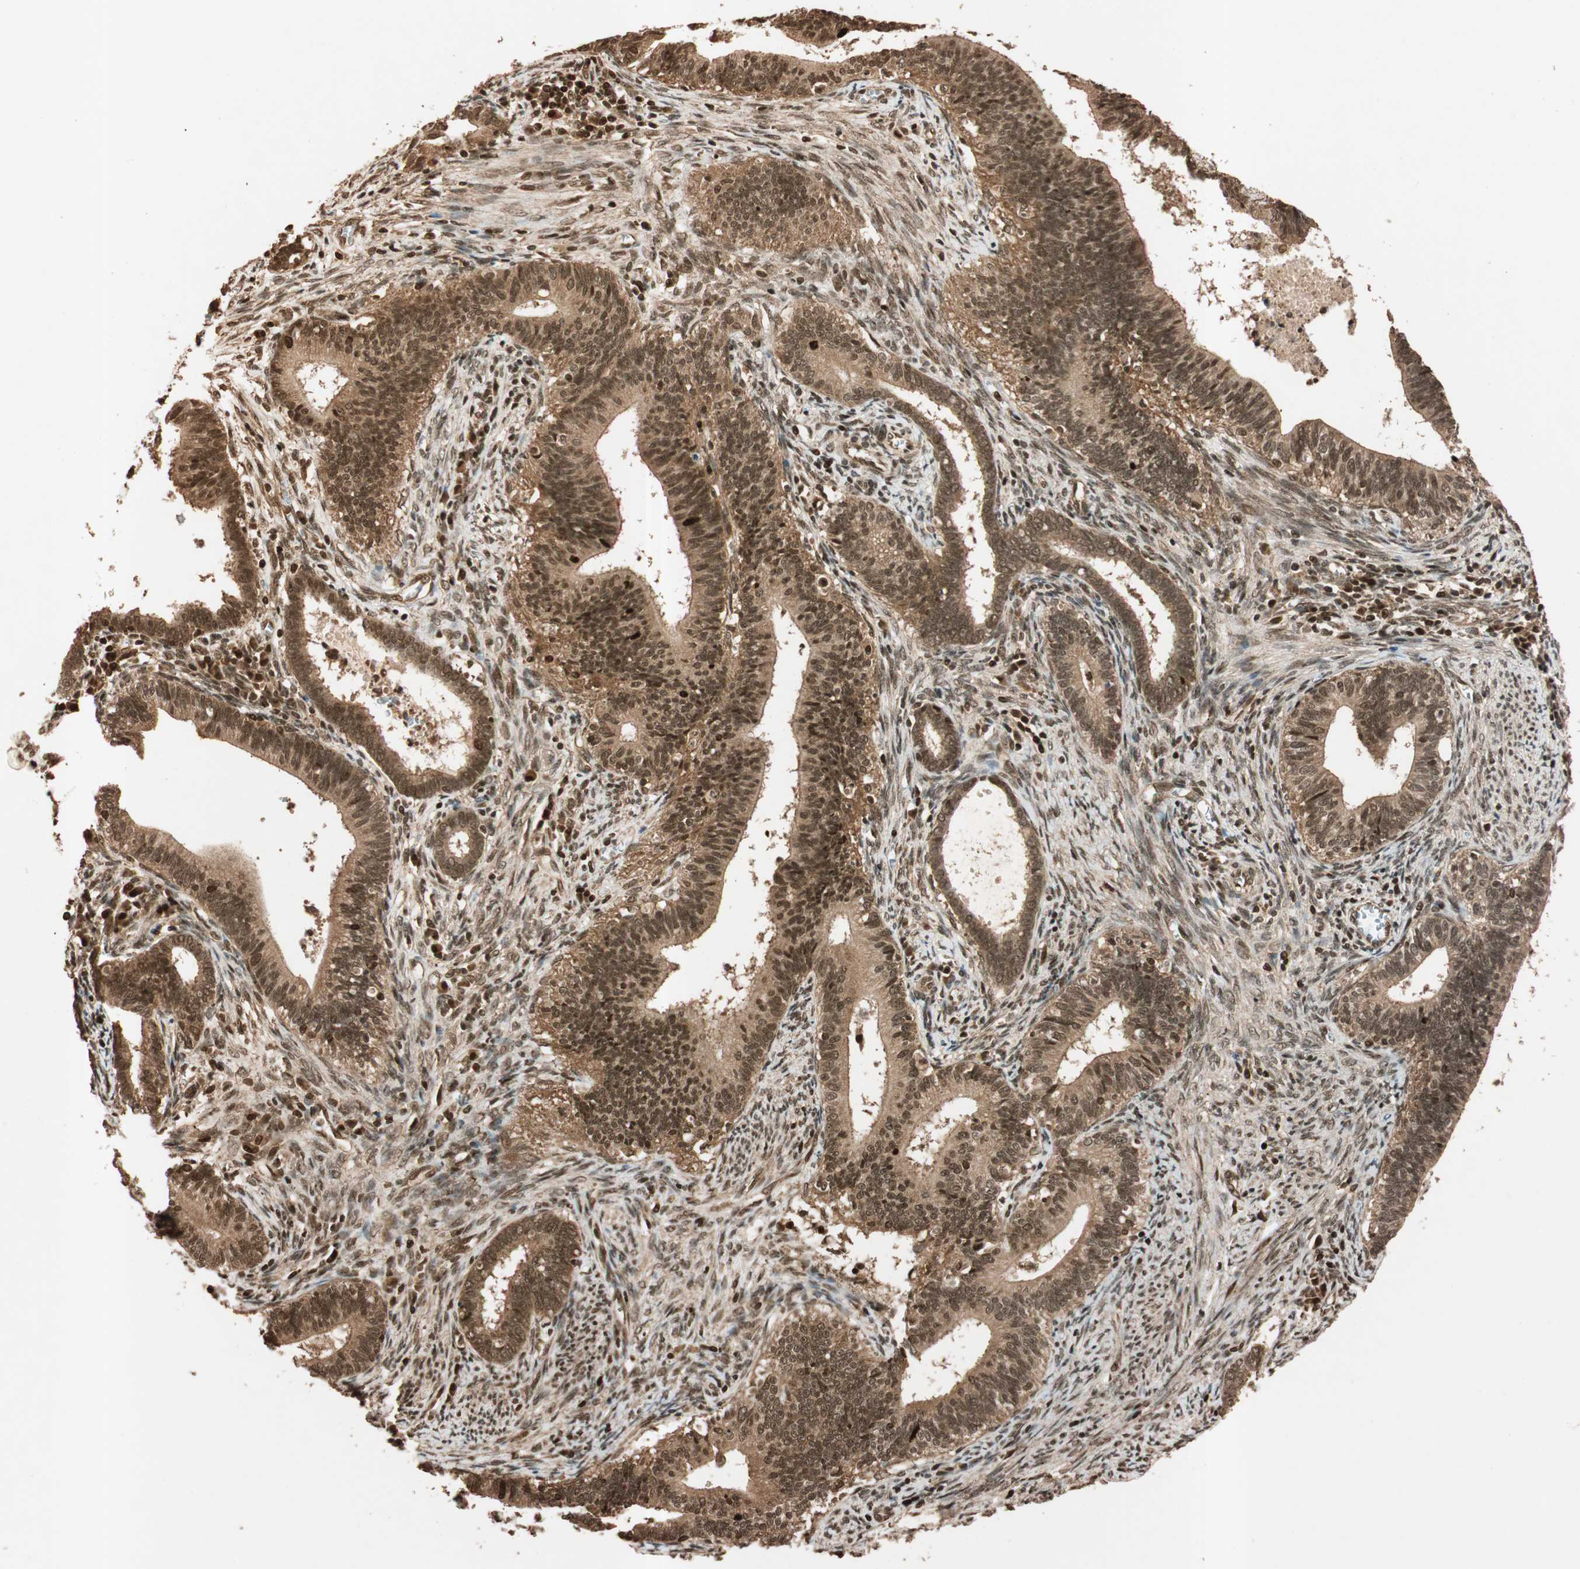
{"staining": {"intensity": "strong", "quantity": ">75%", "location": "cytoplasmic/membranous,nuclear"}, "tissue": "cervical cancer", "cell_type": "Tumor cells", "image_type": "cancer", "snomed": [{"axis": "morphology", "description": "Adenocarcinoma, NOS"}, {"axis": "topography", "description": "Cervix"}], "caption": "The micrograph displays immunohistochemical staining of adenocarcinoma (cervical). There is strong cytoplasmic/membranous and nuclear positivity is appreciated in about >75% of tumor cells. Immunohistochemistry stains the protein in brown and the nuclei are stained blue.", "gene": "ALKBH5", "patient": {"sex": "female", "age": 44}}